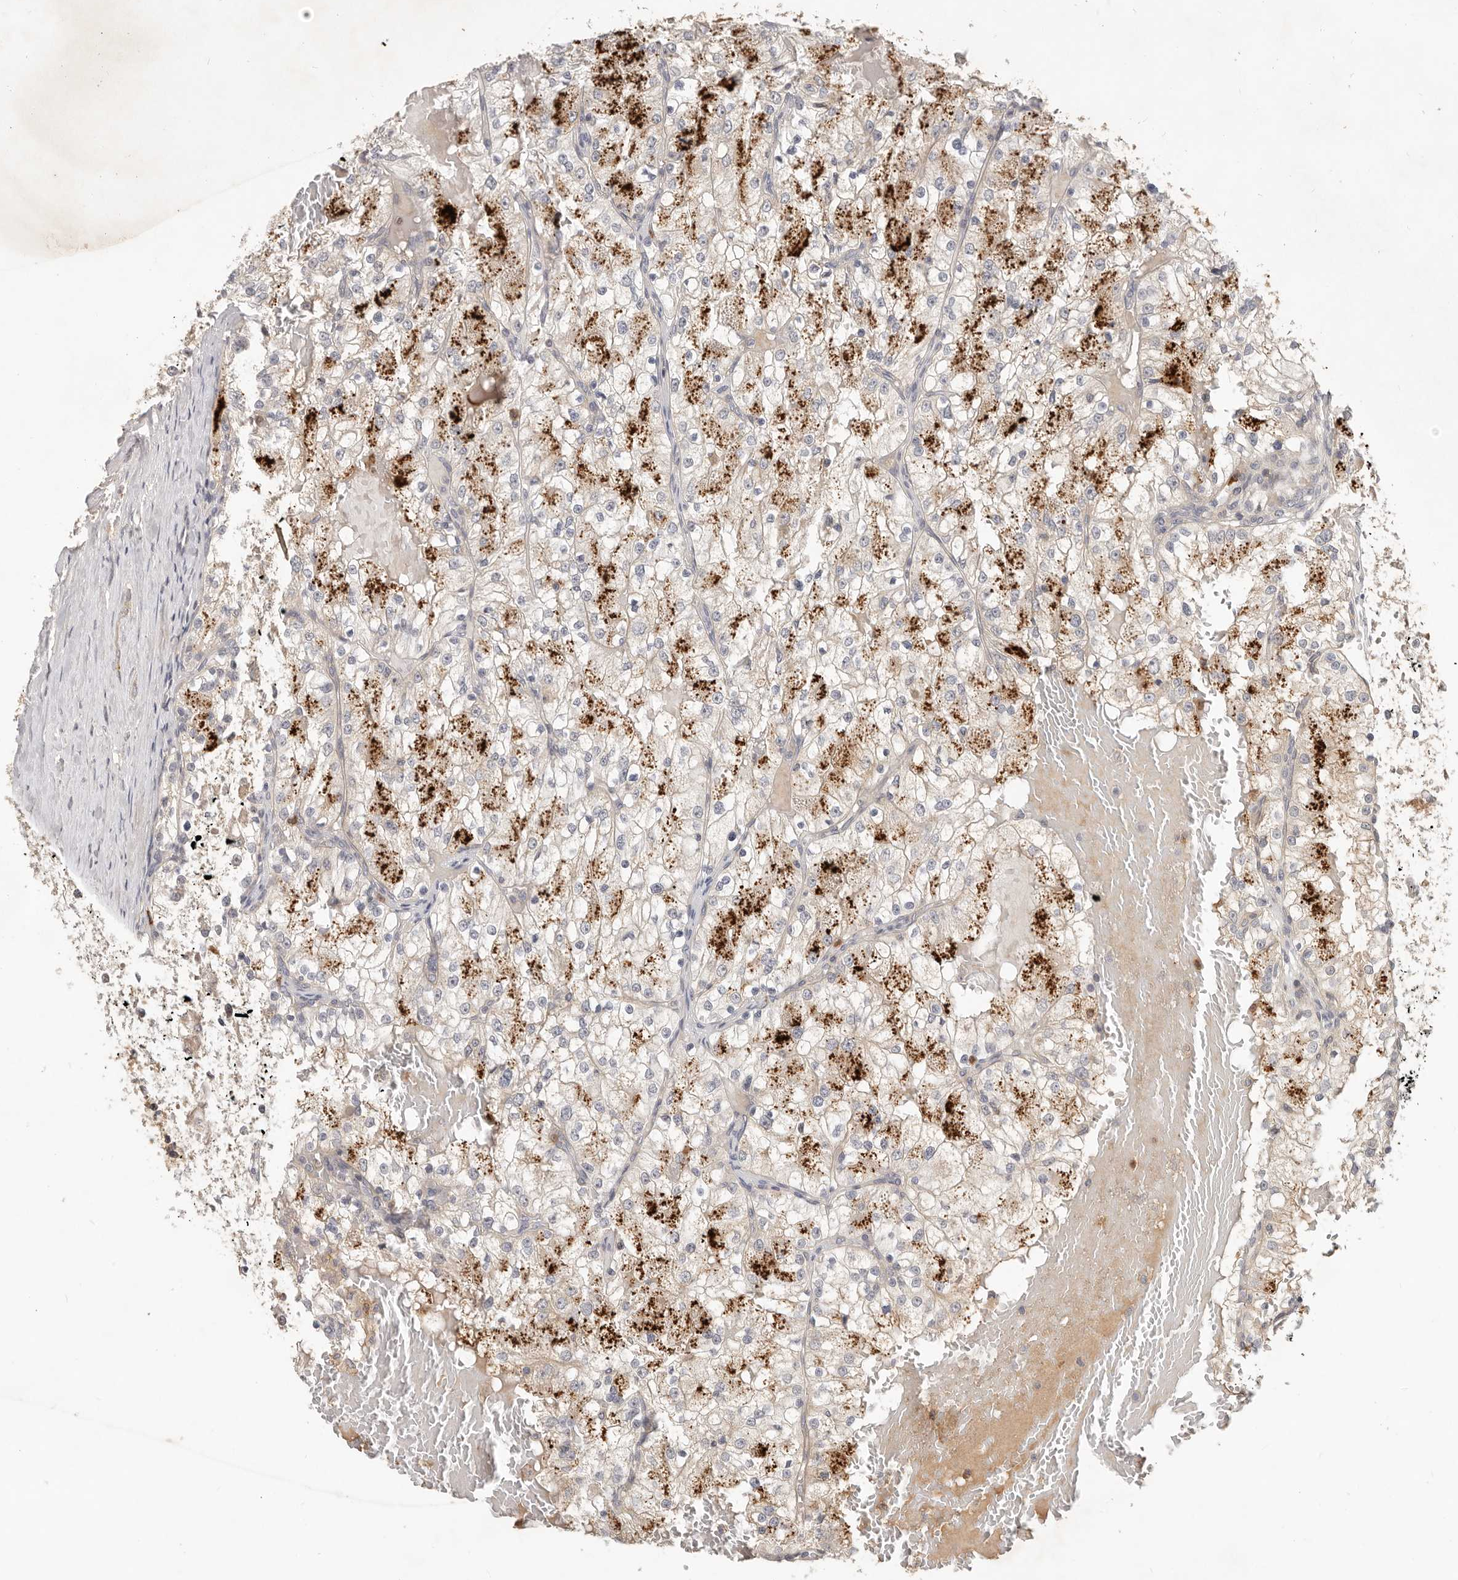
{"staining": {"intensity": "strong", "quantity": "<25%", "location": "cytoplasmic/membranous"}, "tissue": "renal cancer", "cell_type": "Tumor cells", "image_type": "cancer", "snomed": [{"axis": "morphology", "description": "Normal tissue, NOS"}, {"axis": "morphology", "description": "Adenocarcinoma, NOS"}, {"axis": "topography", "description": "Kidney"}], "caption": "Human renal cancer (adenocarcinoma) stained with a protein marker reveals strong staining in tumor cells.", "gene": "USP49", "patient": {"sex": "male", "age": 68}}